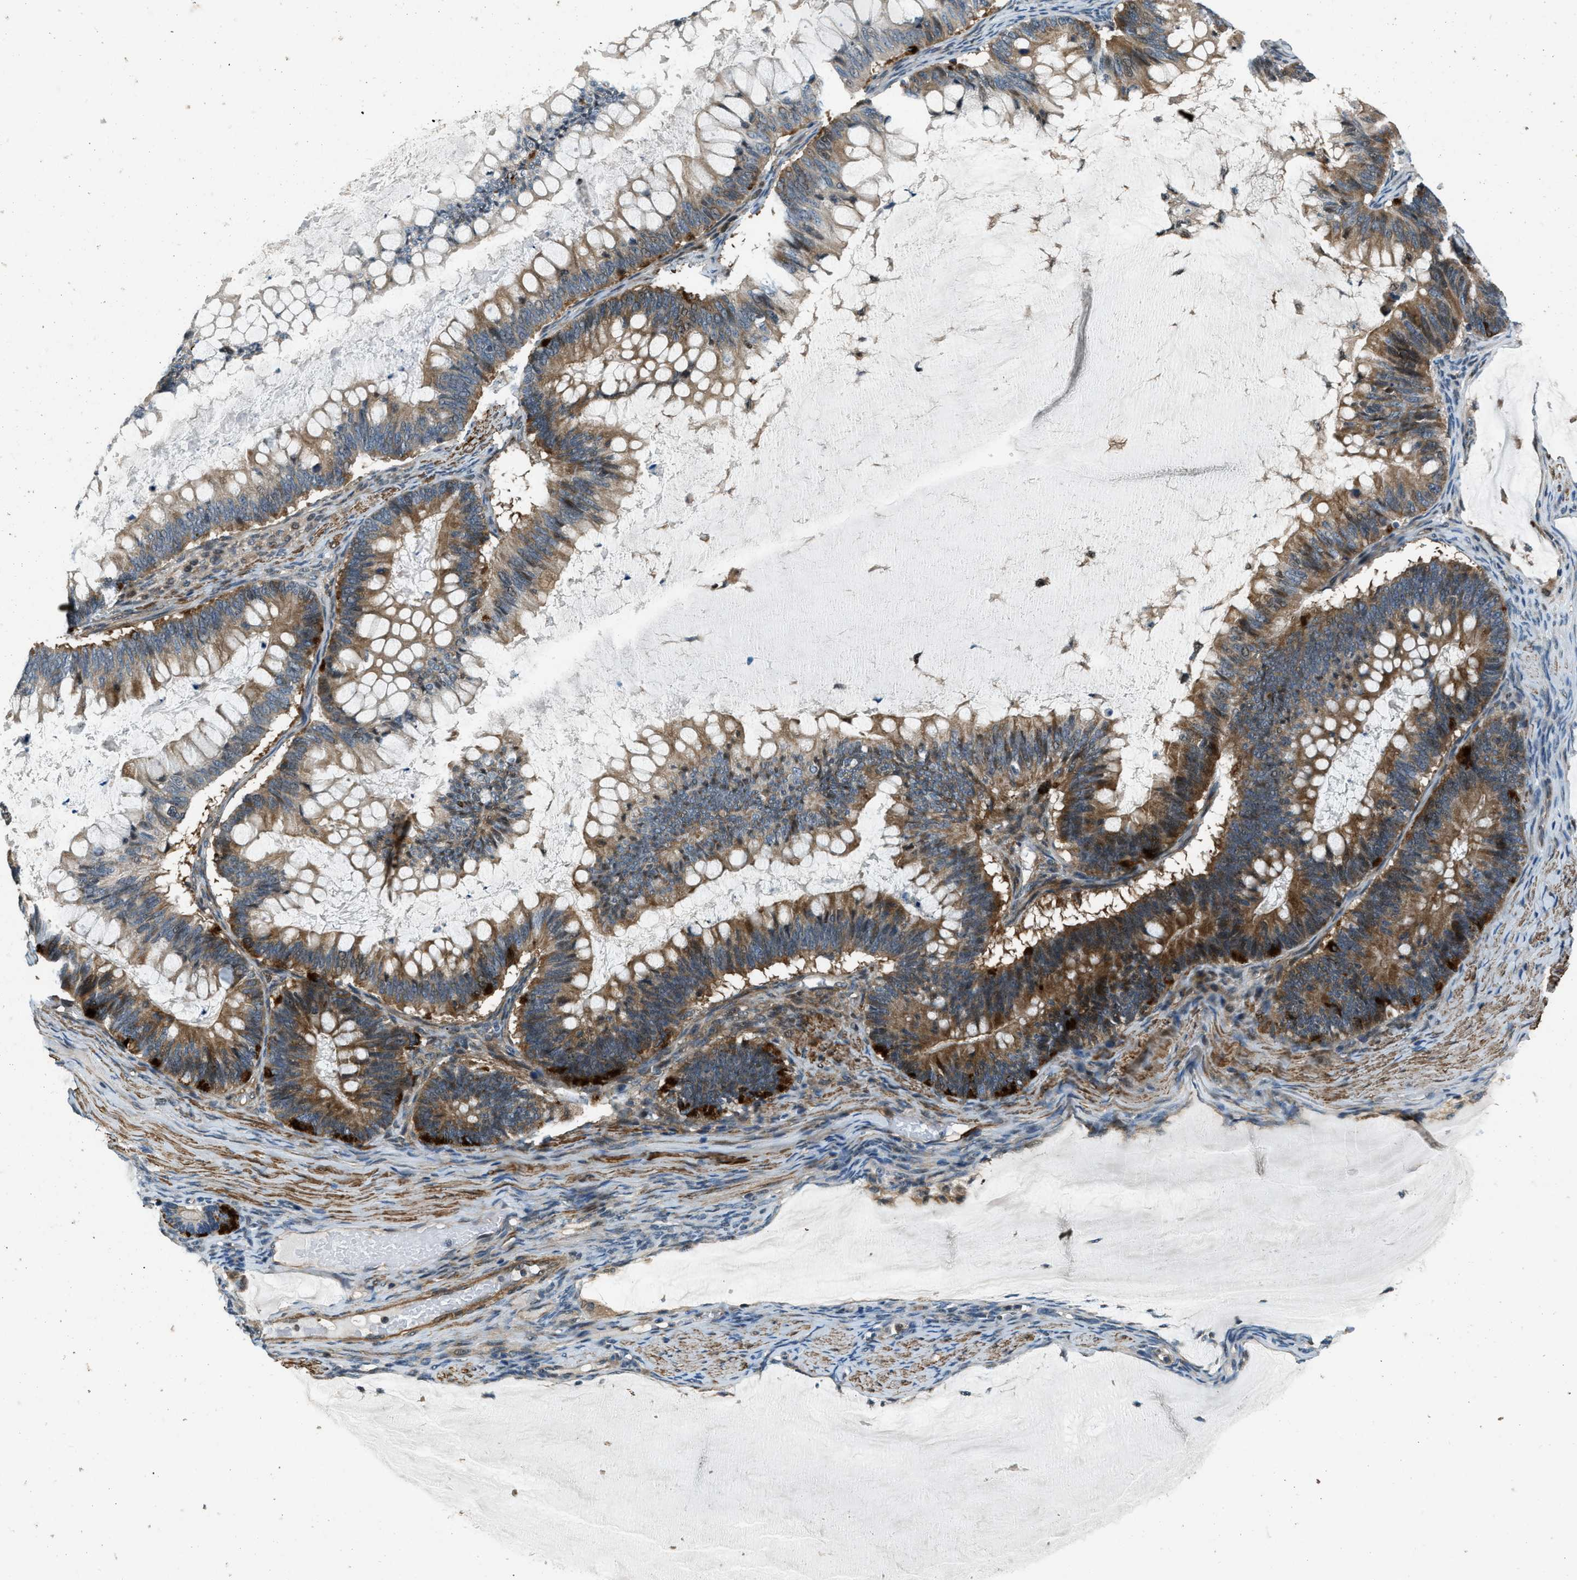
{"staining": {"intensity": "moderate", "quantity": ">75%", "location": "cytoplasmic/membranous"}, "tissue": "ovarian cancer", "cell_type": "Tumor cells", "image_type": "cancer", "snomed": [{"axis": "morphology", "description": "Cystadenocarcinoma, mucinous, NOS"}, {"axis": "topography", "description": "Ovary"}], "caption": "Ovarian mucinous cystadenocarcinoma stained with a protein marker shows moderate staining in tumor cells.", "gene": "NUDCD3", "patient": {"sex": "female", "age": 61}}